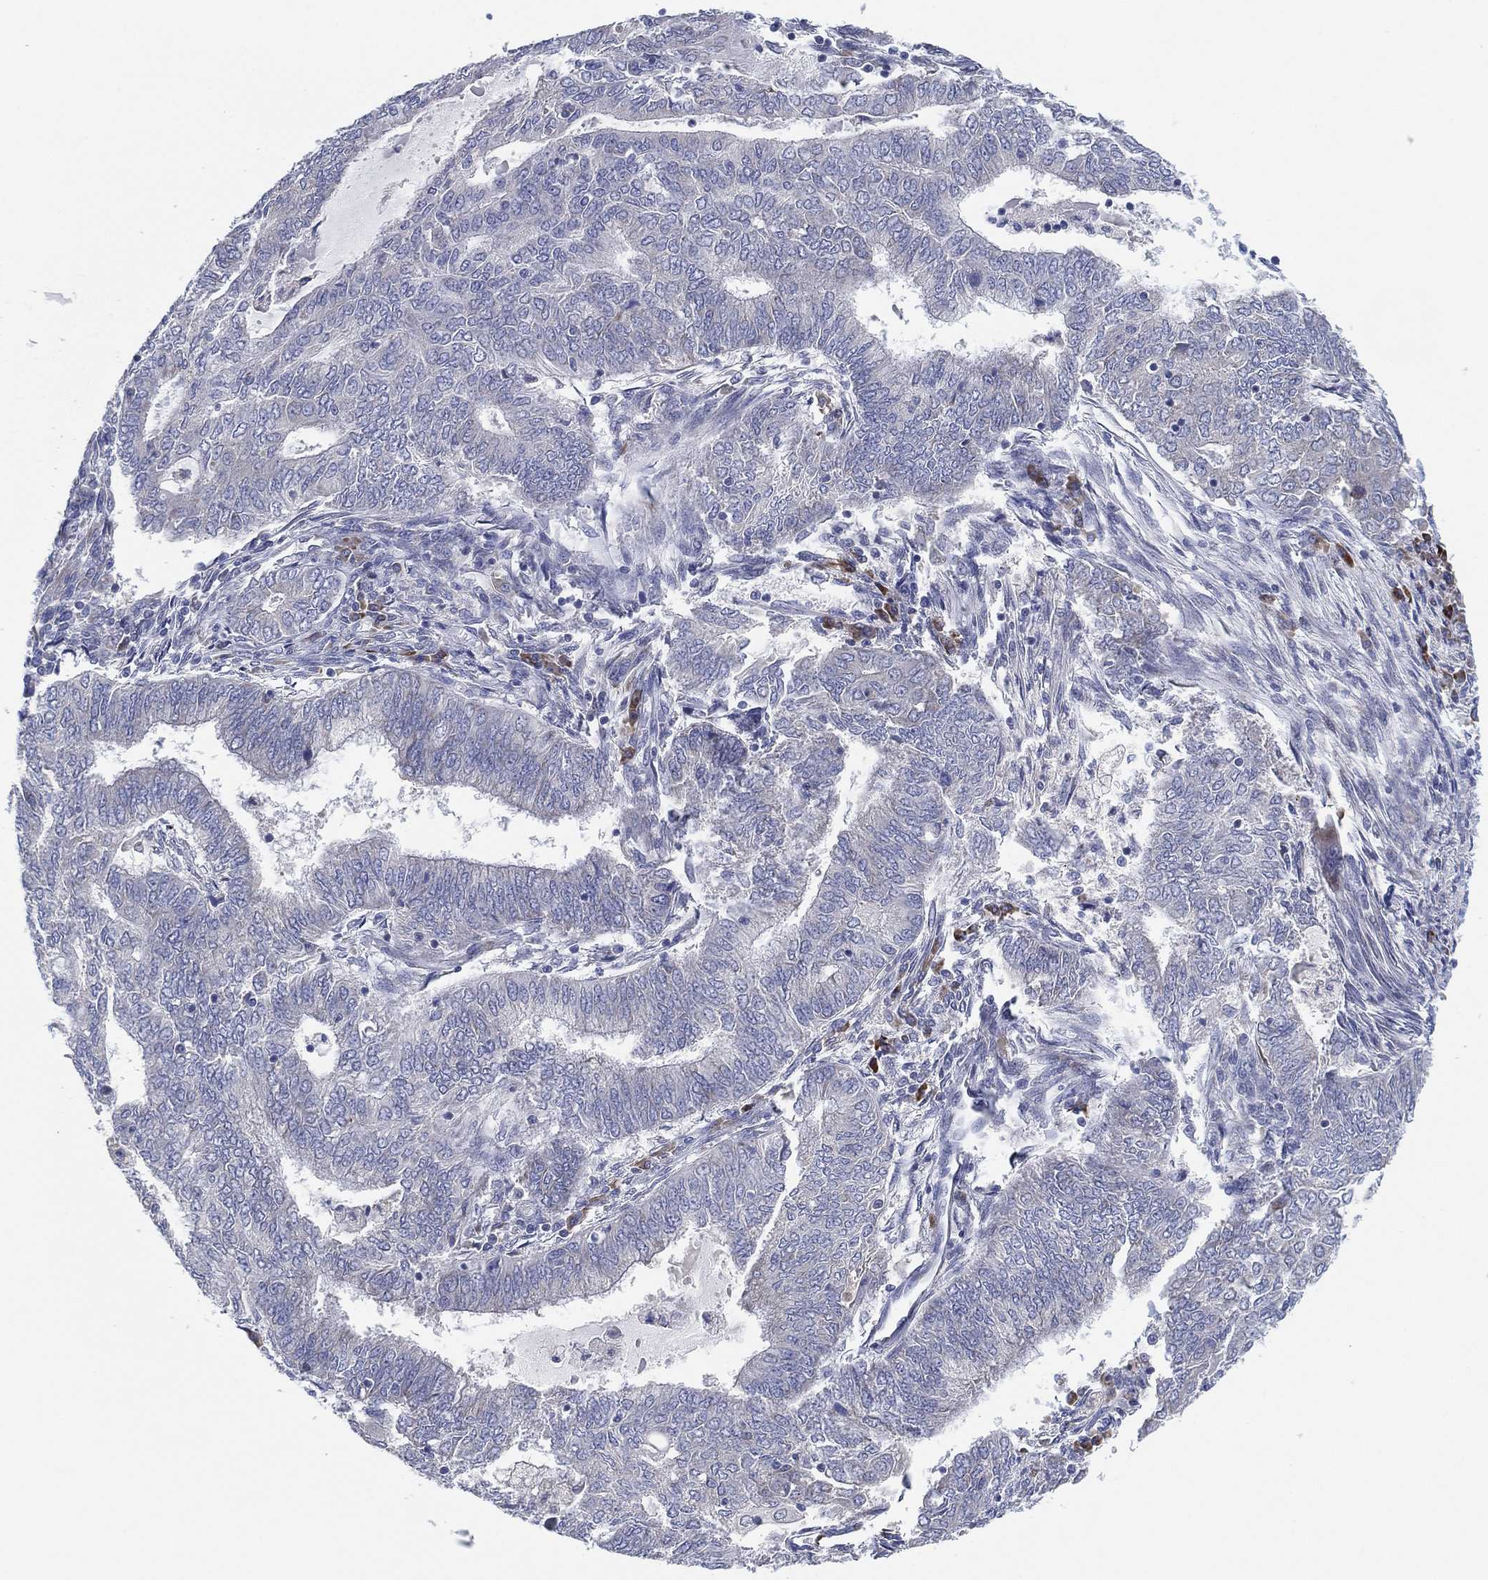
{"staining": {"intensity": "negative", "quantity": "none", "location": "none"}, "tissue": "endometrial cancer", "cell_type": "Tumor cells", "image_type": "cancer", "snomed": [{"axis": "morphology", "description": "Adenocarcinoma, NOS"}, {"axis": "topography", "description": "Endometrium"}], "caption": "A high-resolution photomicrograph shows immunohistochemistry (IHC) staining of adenocarcinoma (endometrial), which reveals no significant positivity in tumor cells.", "gene": "TMEM40", "patient": {"sex": "female", "age": 62}}